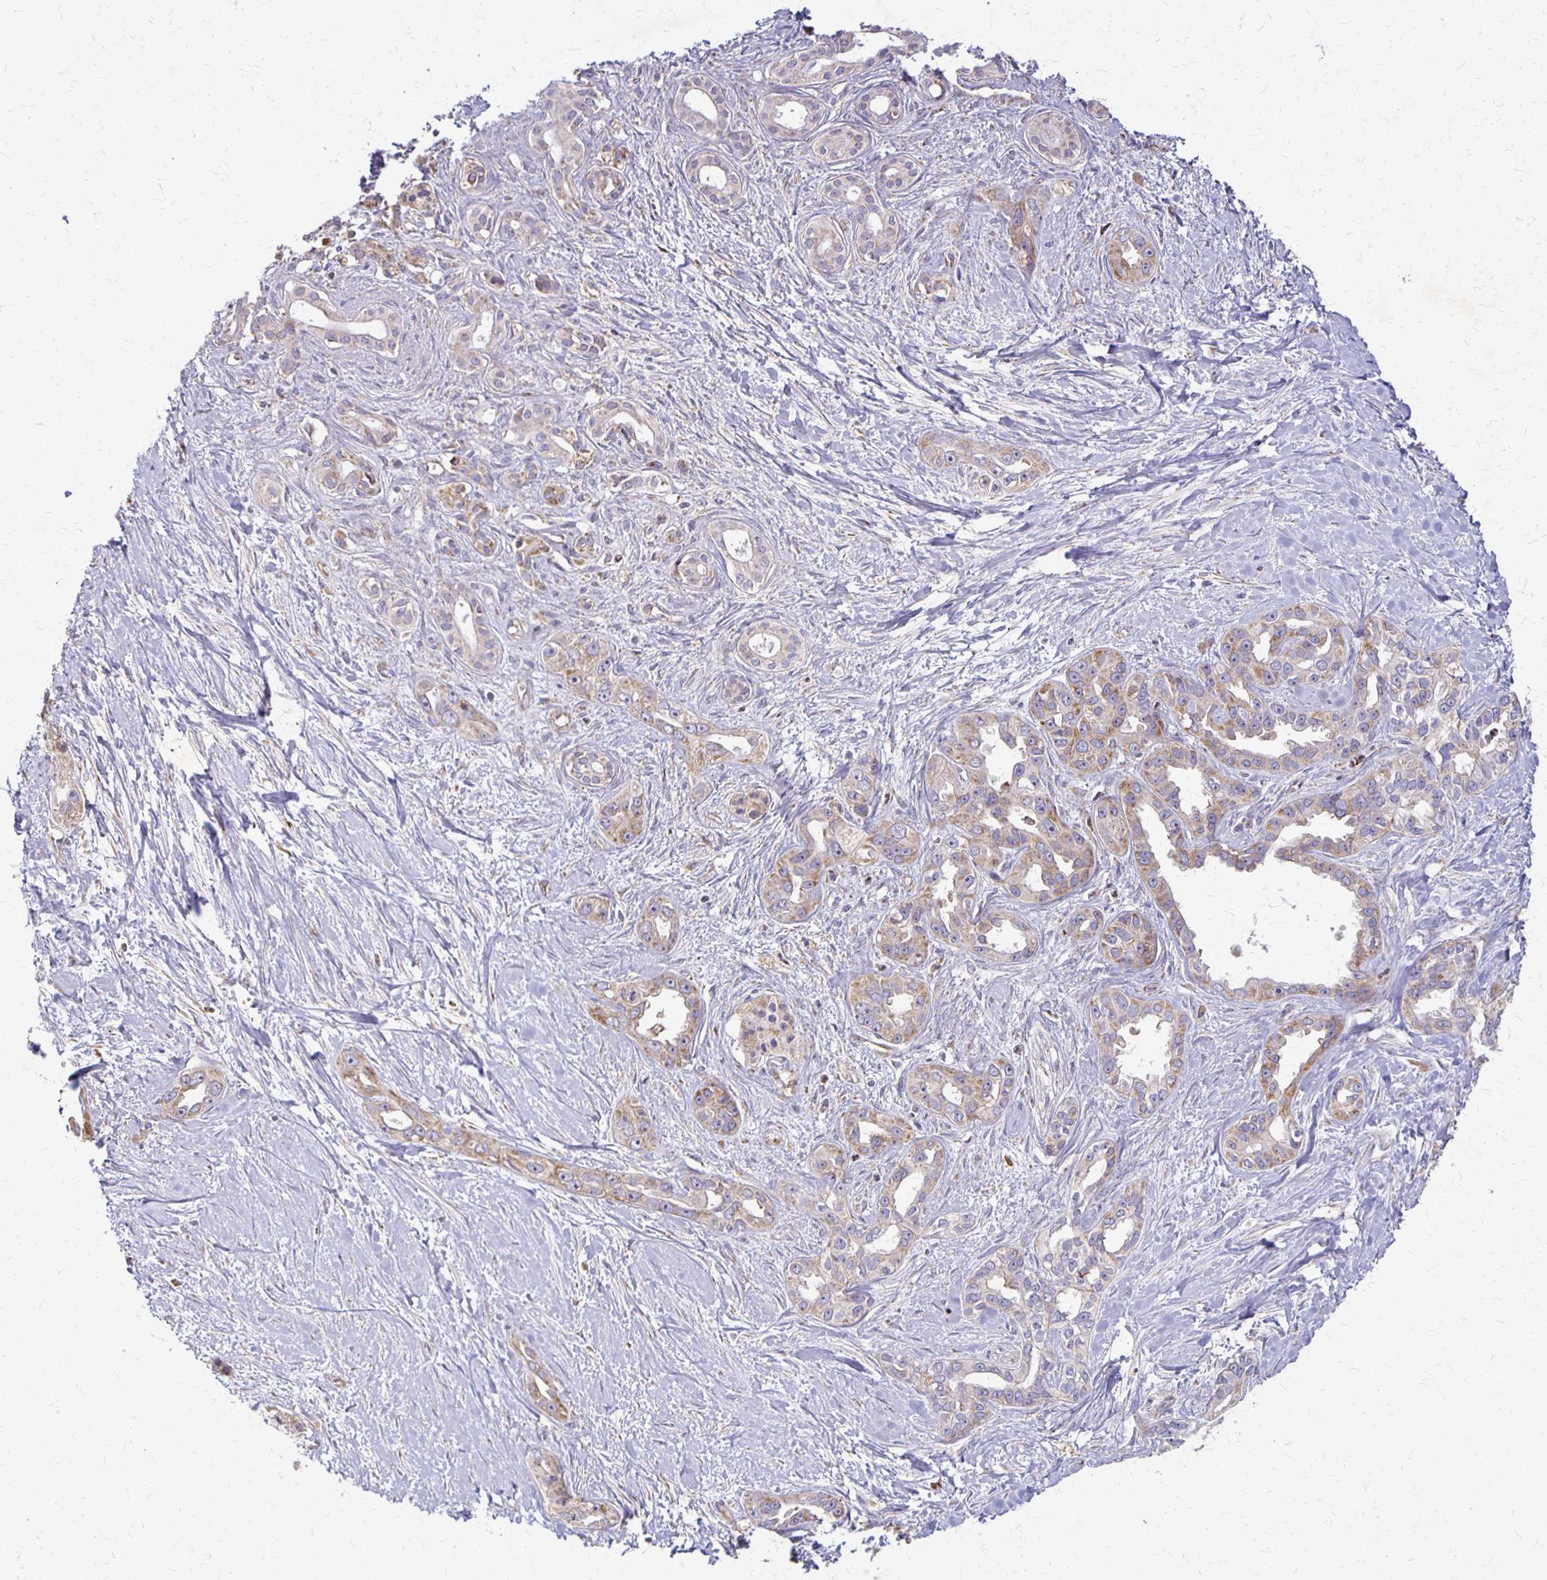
{"staining": {"intensity": "weak", "quantity": "25%-75%", "location": "cytoplasmic/membranous"}, "tissue": "pancreatic cancer", "cell_type": "Tumor cells", "image_type": "cancer", "snomed": [{"axis": "morphology", "description": "Adenocarcinoma, NOS"}, {"axis": "topography", "description": "Pancreas"}], "caption": "Immunohistochemical staining of human pancreatic adenocarcinoma displays low levels of weak cytoplasmic/membranous expression in approximately 25%-75% of tumor cells. Immunohistochemistry (ihc) stains the protein in brown and the nuclei are stained blue.", "gene": "EIF4EBP2", "patient": {"sex": "female", "age": 50}}